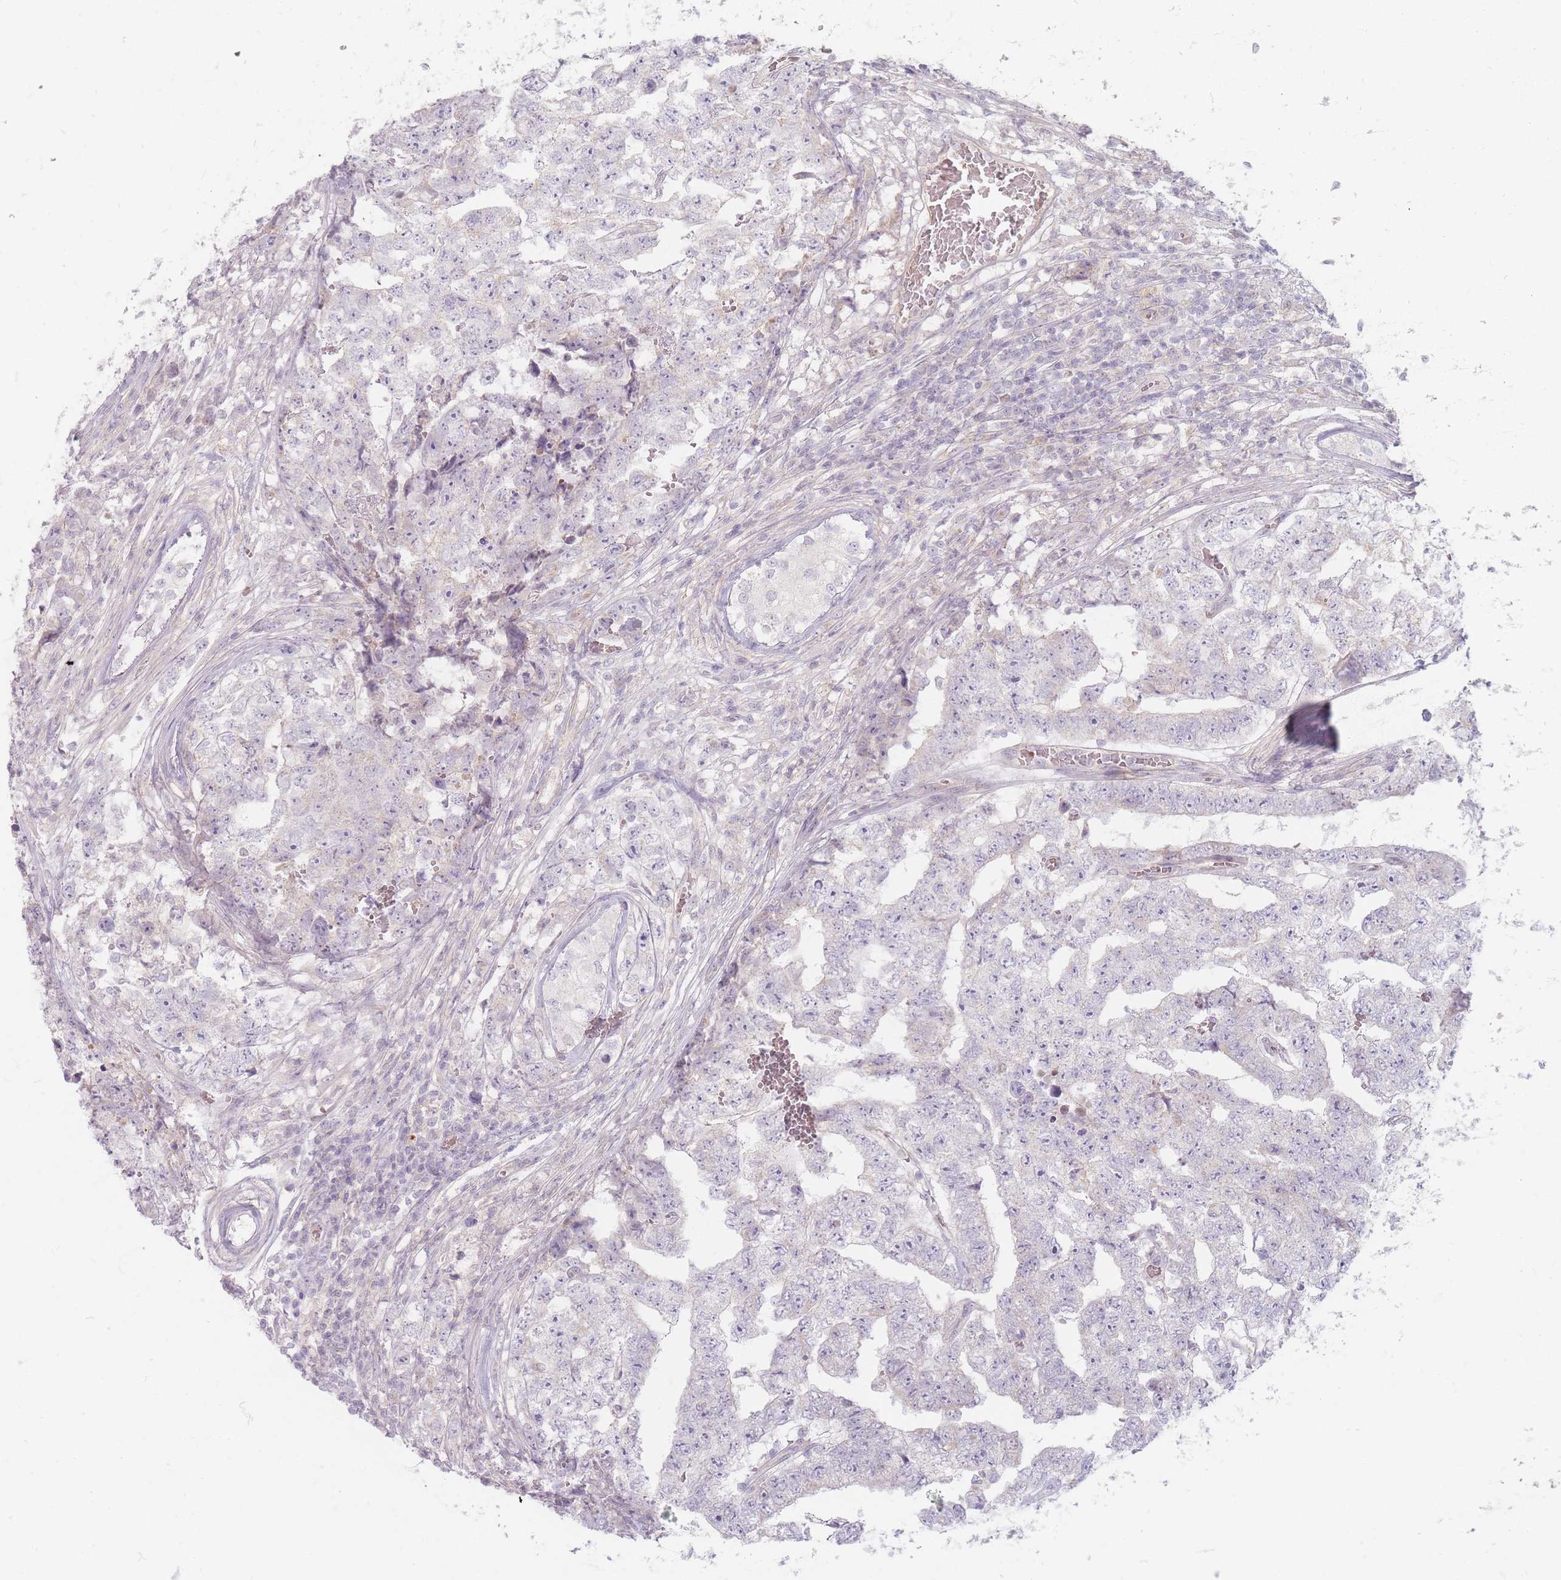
{"staining": {"intensity": "negative", "quantity": "none", "location": "none"}, "tissue": "testis cancer", "cell_type": "Tumor cells", "image_type": "cancer", "snomed": [{"axis": "morphology", "description": "Carcinoma, Embryonal, NOS"}, {"axis": "topography", "description": "Testis"}], "caption": "DAB (3,3'-diaminobenzidine) immunohistochemical staining of human testis cancer (embryonal carcinoma) exhibits no significant positivity in tumor cells.", "gene": "CHCHD7", "patient": {"sex": "male", "age": 25}}